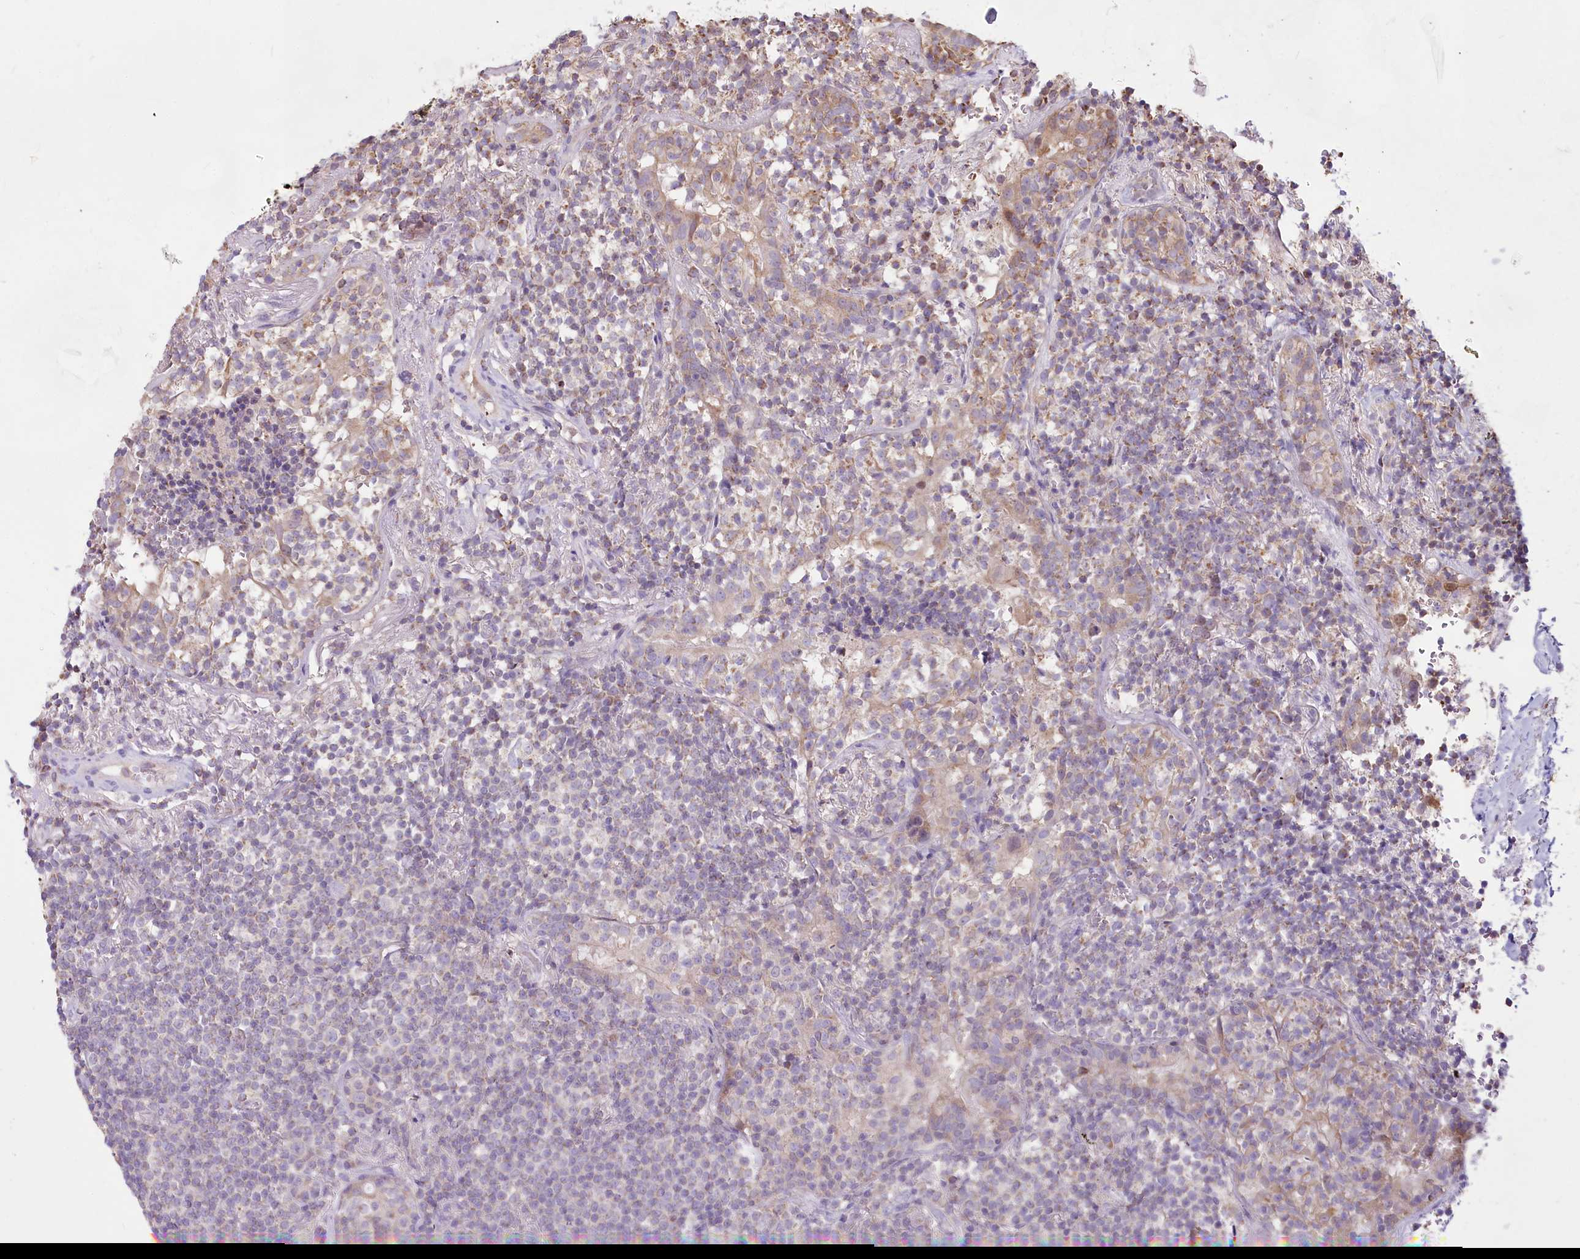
{"staining": {"intensity": "weak", "quantity": "25%-75%", "location": "cytoplasmic/membranous"}, "tissue": "lymphoma", "cell_type": "Tumor cells", "image_type": "cancer", "snomed": [{"axis": "morphology", "description": "Malignant lymphoma, non-Hodgkin's type, Low grade"}, {"axis": "topography", "description": "Lung"}], "caption": "IHC histopathology image of neoplastic tissue: malignant lymphoma, non-Hodgkin's type (low-grade) stained using immunohistochemistry exhibits low levels of weak protein expression localized specifically in the cytoplasmic/membranous of tumor cells, appearing as a cytoplasmic/membranous brown color.", "gene": "TASOR2", "patient": {"sex": "female", "age": 71}}